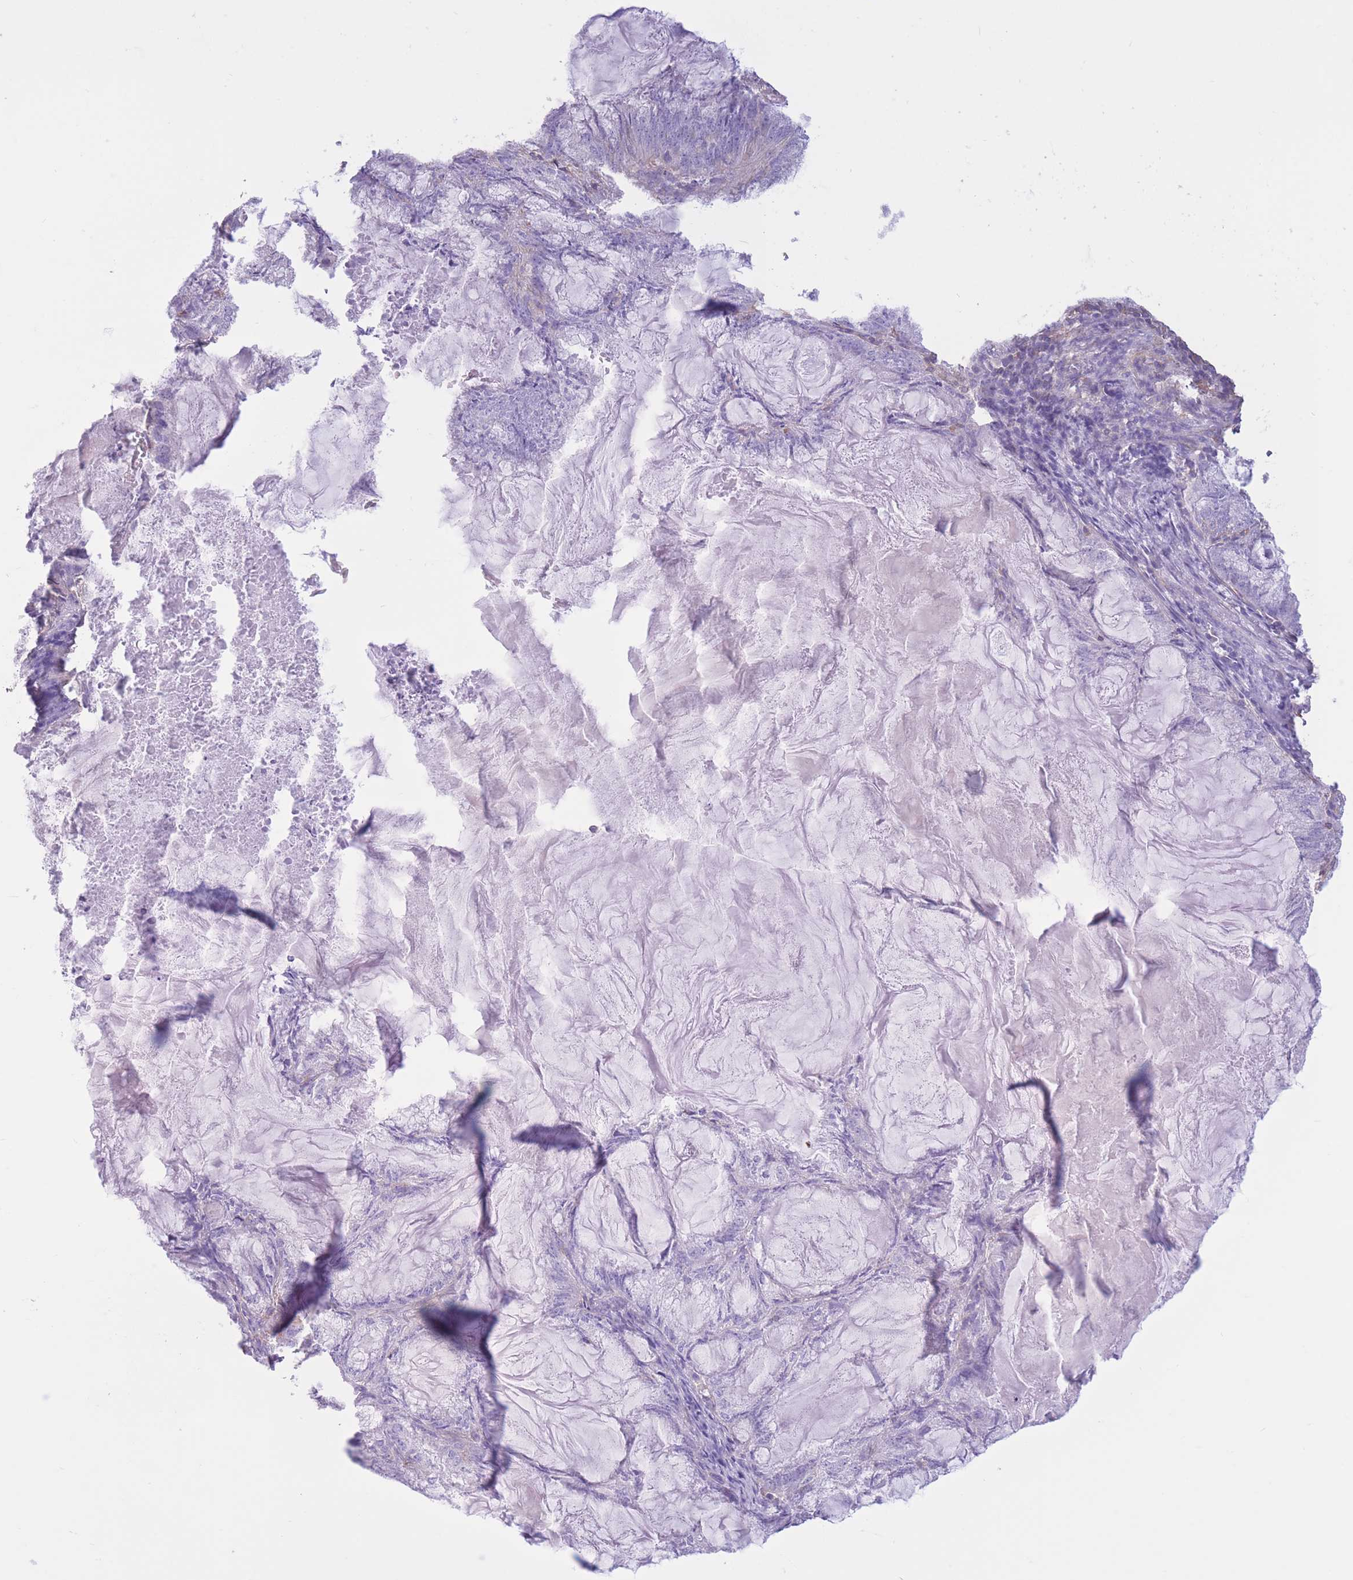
{"staining": {"intensity": "negative", "quantity": "none", "location": "none"}, "tissue": "endometrial cancer", "cell_type": "Tumor cells", "image_type": "cancer", "snomed": [{"axis": "morphology", "description": "Adenocarcinoma, NOS"}, {"axis": "topography", "description": "Endometrium"}], "caption": "The photomicrograph exhibits no significant staining in tumor cells of endometrial cancer (adenocarcinoma). Nuclei are stained in blue.", "gene": "PDHA1", "patient": {"sex": "female", "age": 86}}